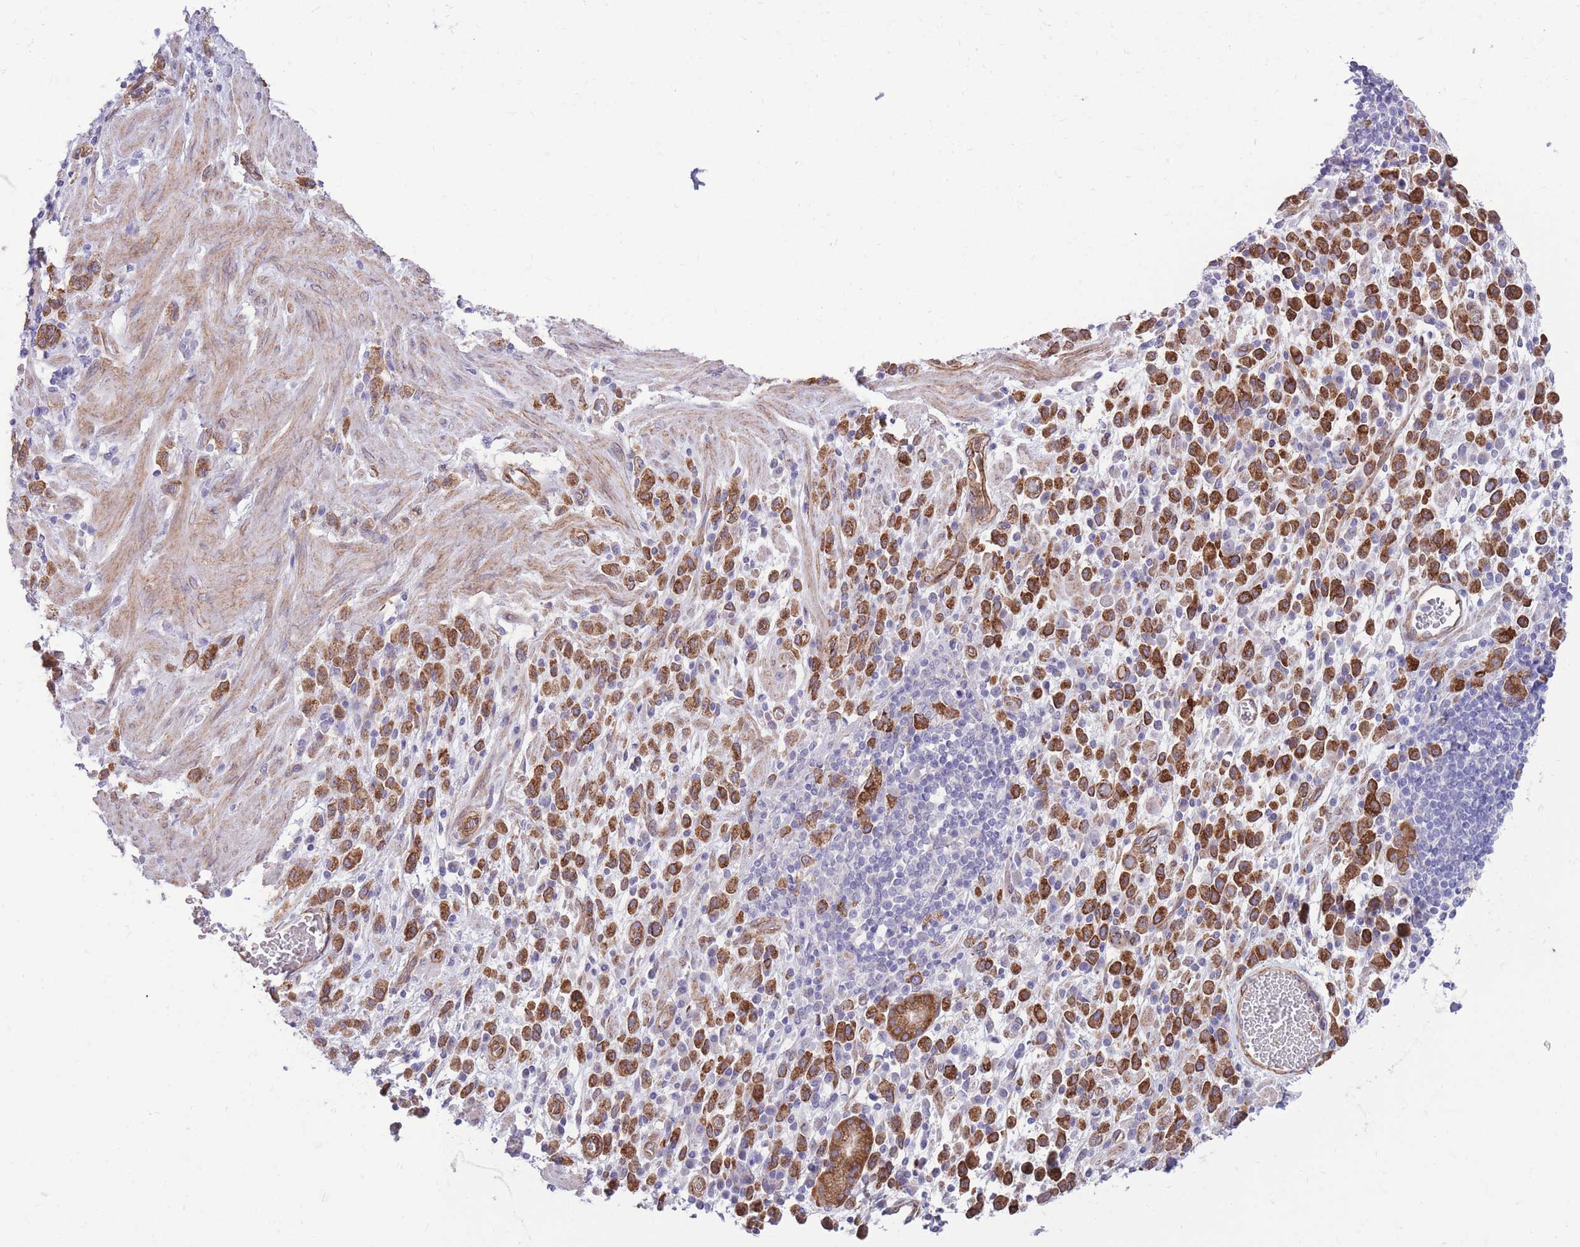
{"staining": {"intensity": "strong", "quantity": ">75%", "location": "cytoplasmic/membranous"}, "tissue": "stomach cancer", "cell_type": "Tumor cells", "image_type": "cancer", "snomed": [{"axis": "morphology", "description": "Adenocarcinoma, NOS"}, {"axis": "topography", "description": "Stomach"}], "caption": "This is a photomicrograph of IHC staining of stomach cancer (adenocarcinoma), which shows strong staining in the cytoplasmic/membranous of tumor cells.", "gene": "RGS11", "patient": {"sex": "male", "age": 77}}